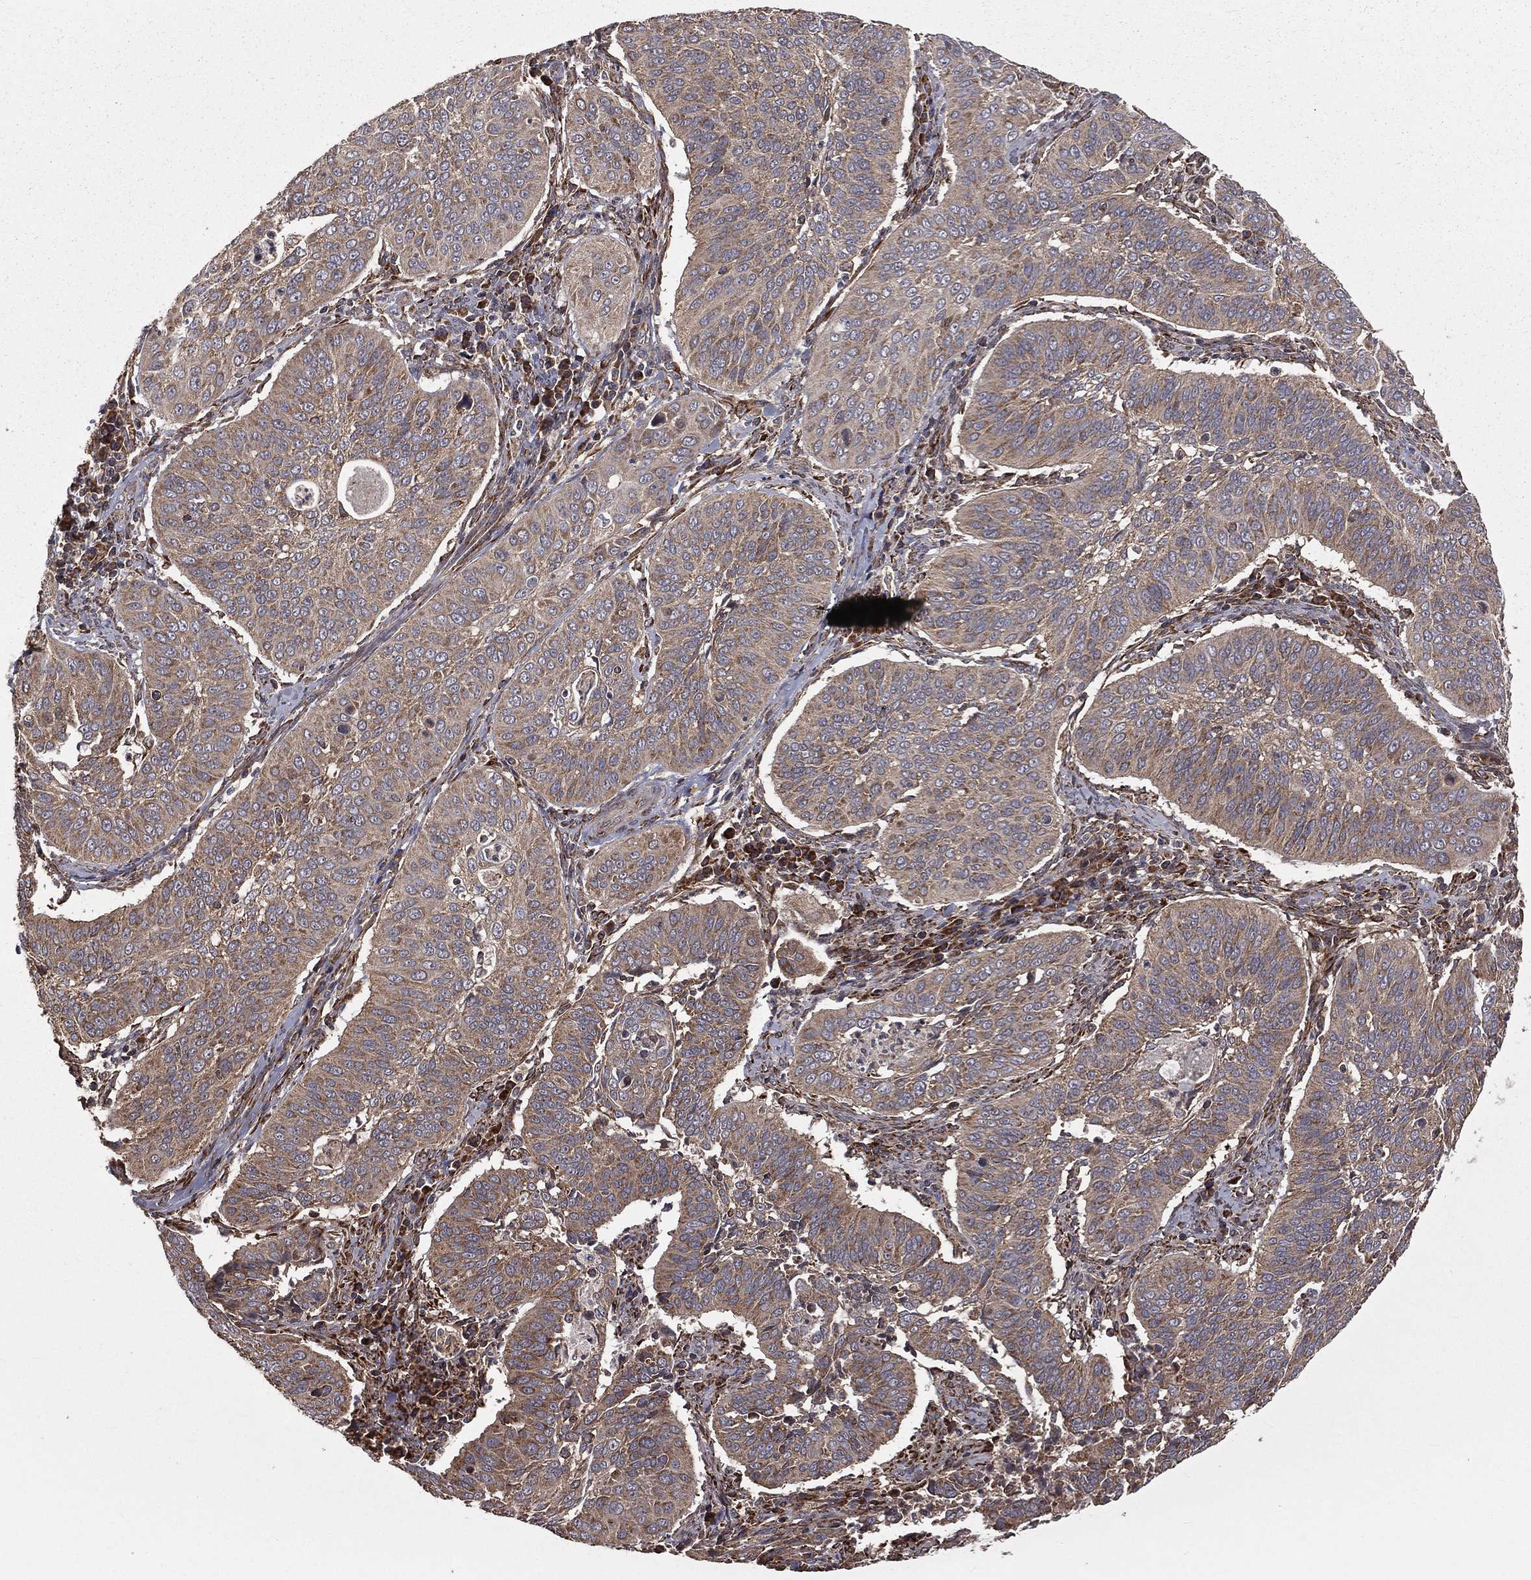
{"staining": {"intensity": "weak", "quantity": ">75%", "location": "cytoplasmic/membranous"}, "tissue": "cervical cancer", "cell_type": "Tumor cells", "image_type": "cancer", "snomed": [{"axis": "morphology", "description": "Normal tissue, NOS"}, {"axis": "morphology", "description": "Squamous cell carcinoma, NOS"}, {"axis": "topography", "description": "Cervix"}], "caption": "Protein expression analysis of cervical cancer (squamous cell carcinoma) exhibits weak cytoplasmic/membranous expression in about >75% of tumor cells.", "gene": "OLFML1", "patient": {"sex": "female", "age": 39}}